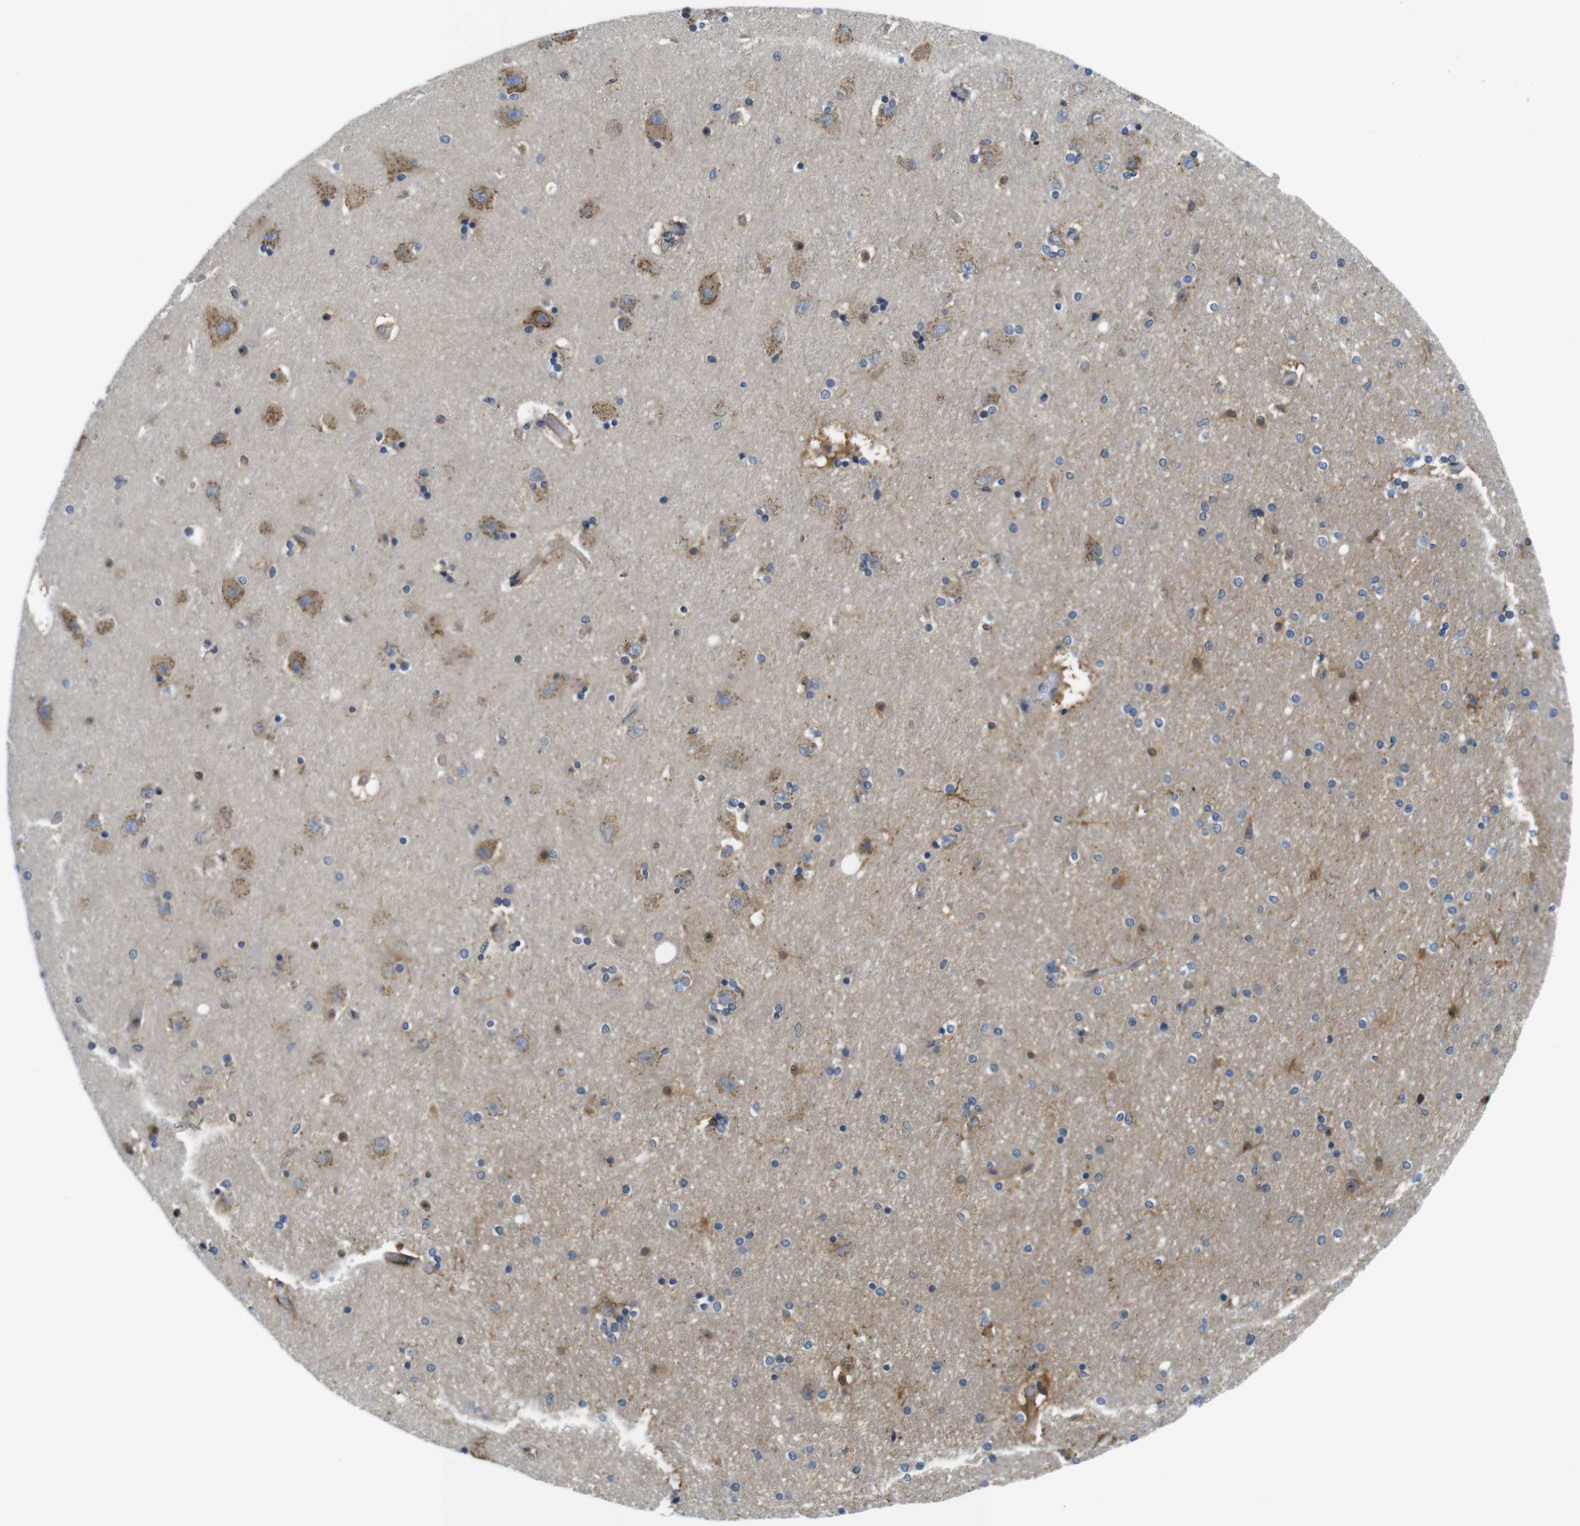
{"staining": {"intensity": "moderate", "quantity": "<25%", "location": "cytoplasmic/membranous"}, "tissue": "hippocampus", "cell_type": "Glial cells", "image_type": "normal", "snomed": [{"axis": "morphology", "description": "Normal tissue, NOS"}, {"axis": "topography", "description": "Hippocampus"}], "caption": "Human hippocampus stained with a brown dye shows moderate cytoplasmic/membranous positive positivity in approximately <25% of glial cells.", "gene": "ZDHHC3", "patient": {"sex": "female", "age": 54}}